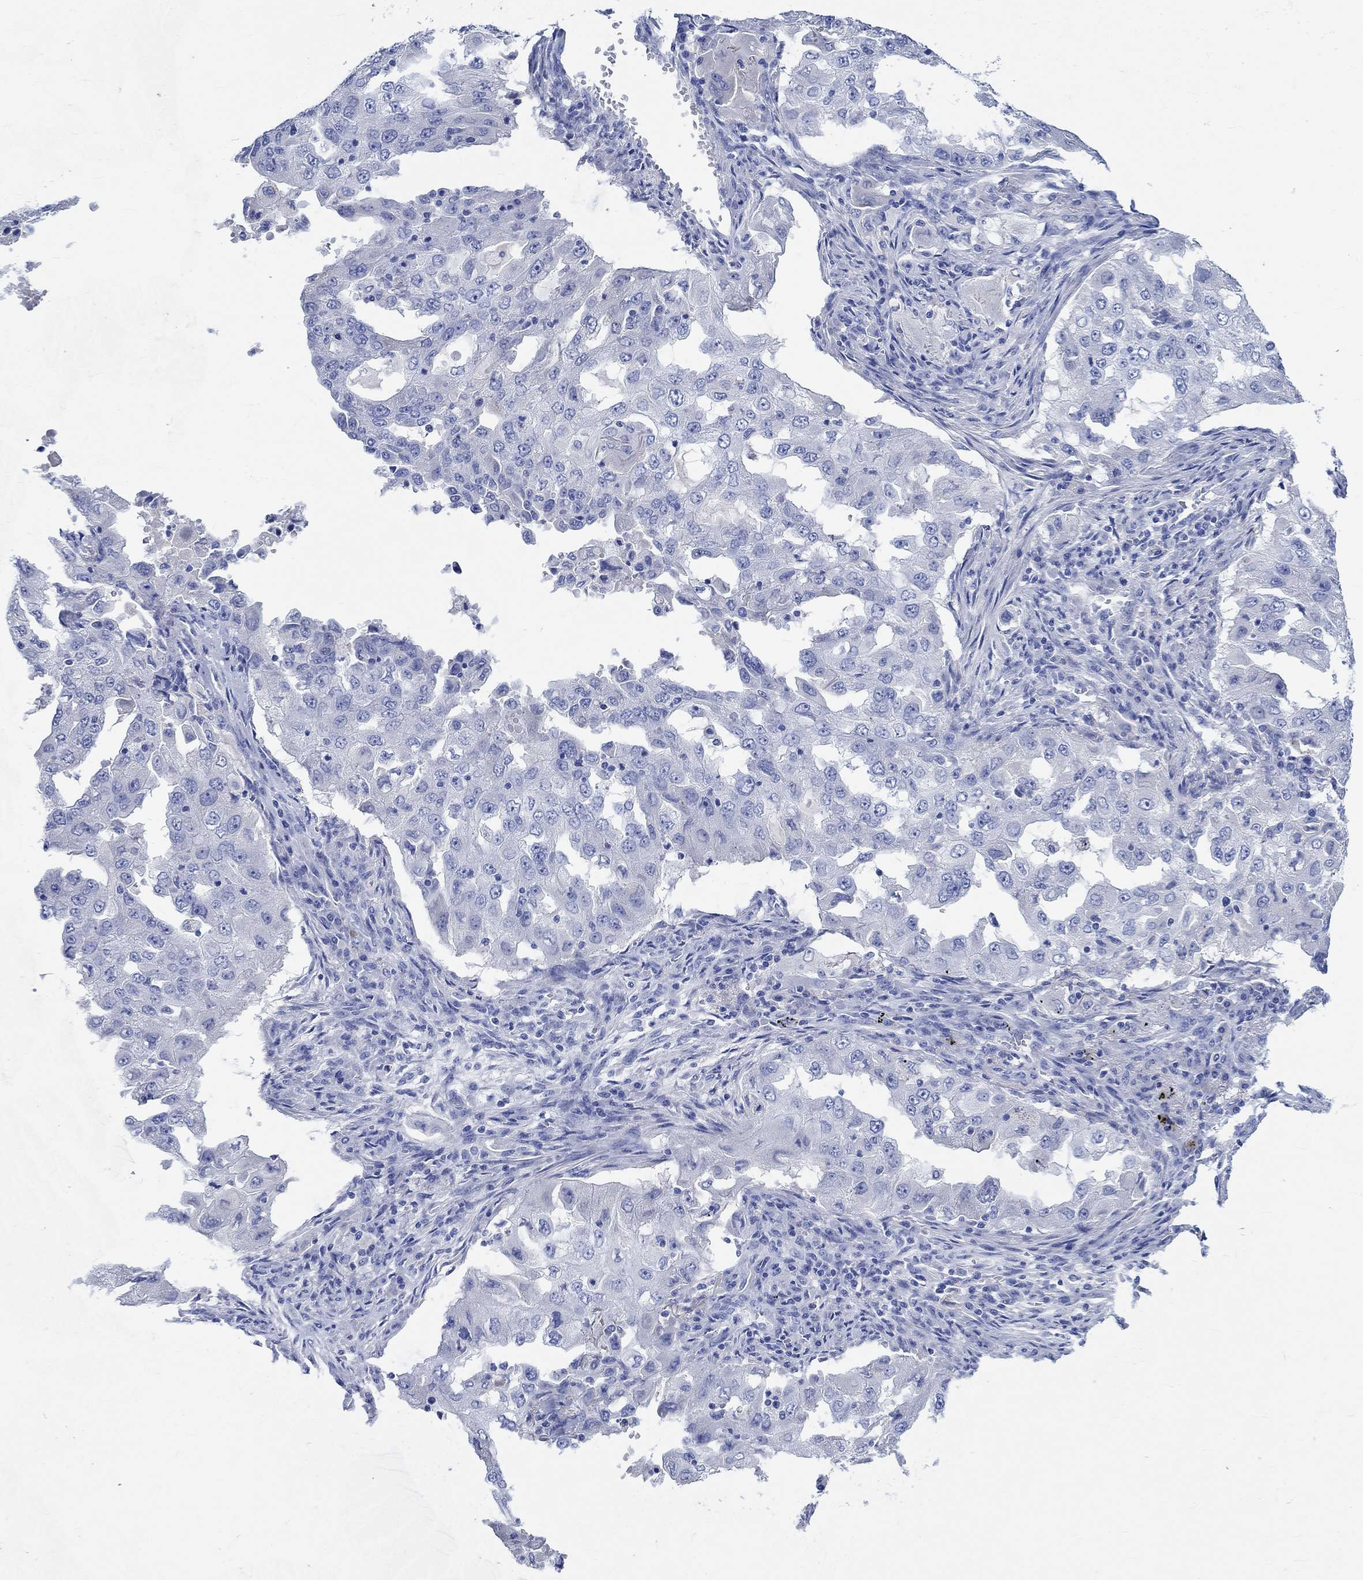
{"staining": {"intensity": "negative", "quantity": "none", "location": "none"}, "tissue": "lung cancer", "cell_type": "Tumor cells", "image_type": "cancer", "snomed": [{"axis": "morphology", "description": "Adenocarcinoma, NOS"}, {"axis": "topography", "description": "Lung"}], "caption": "This photomicrograph is of lung adenocarcinoma stained with immunohistochemistry (IHC) to label a protein in brown with the nuclei are counter-stained blue. There is no staining in tumor cells.", "gene": "SHISA4", "patient": {"sex": "female", "age": 61}}